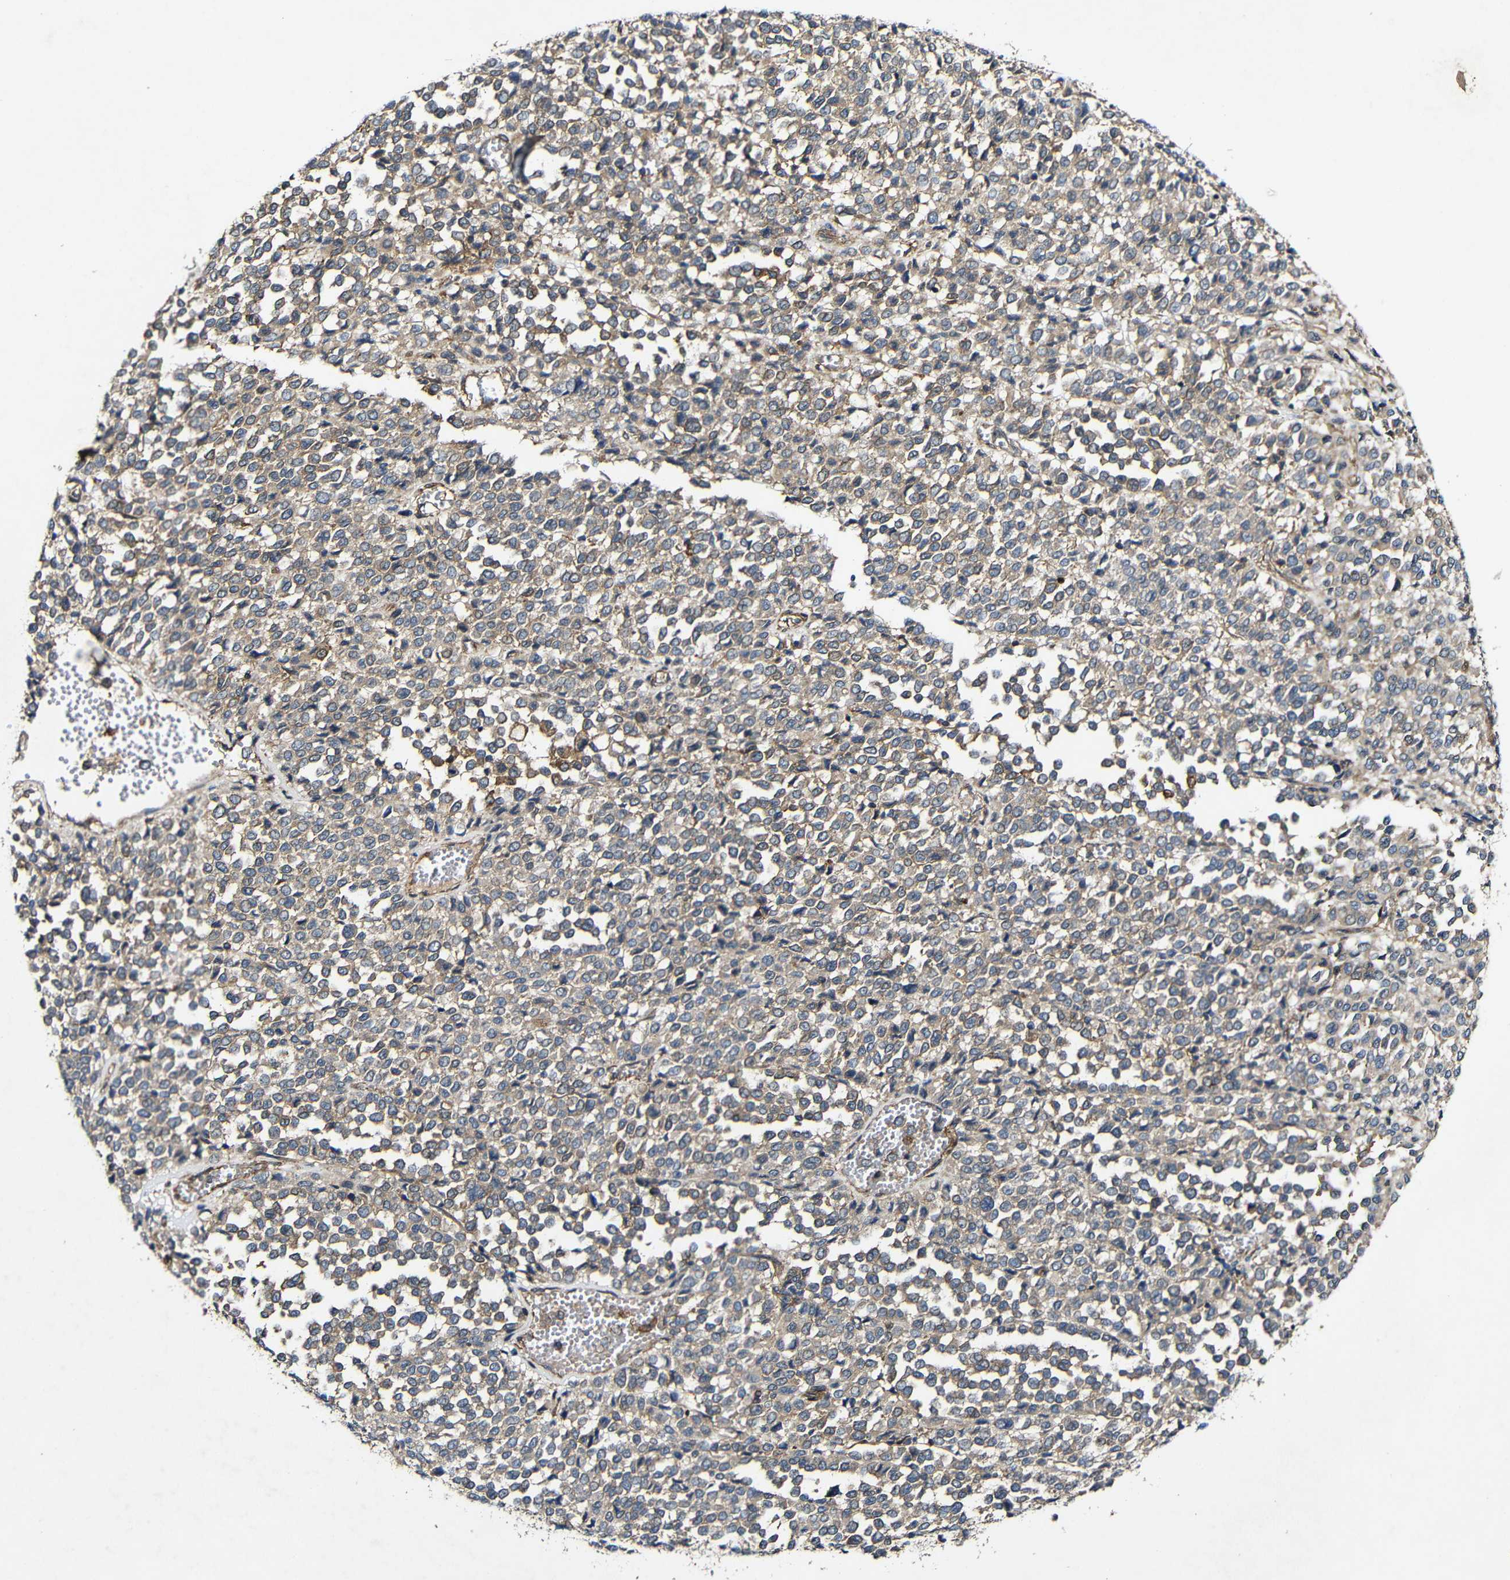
{"staining": {"intensity": "moderate", "quantity": ">75%", "location": "cytoplasmic/membranous"}, "tissue": "melanoma", "cell_type": "Tumor cells", "image_type": "cancer", "snomed": [{"axis": "morphology", "description": "Malignant melanoma, Metastatic site"}, {"axis": "topography", "description": "Pancreas"}], "caption": "Immunohistochemical staining of human malignant melanoma (metastatic site) displays medium levels of moderate cytoplasmic/membranous staining in about >75% of tumor cells.", "gene": "GSDME", "patient": {"sex": "female", "age": 30}}